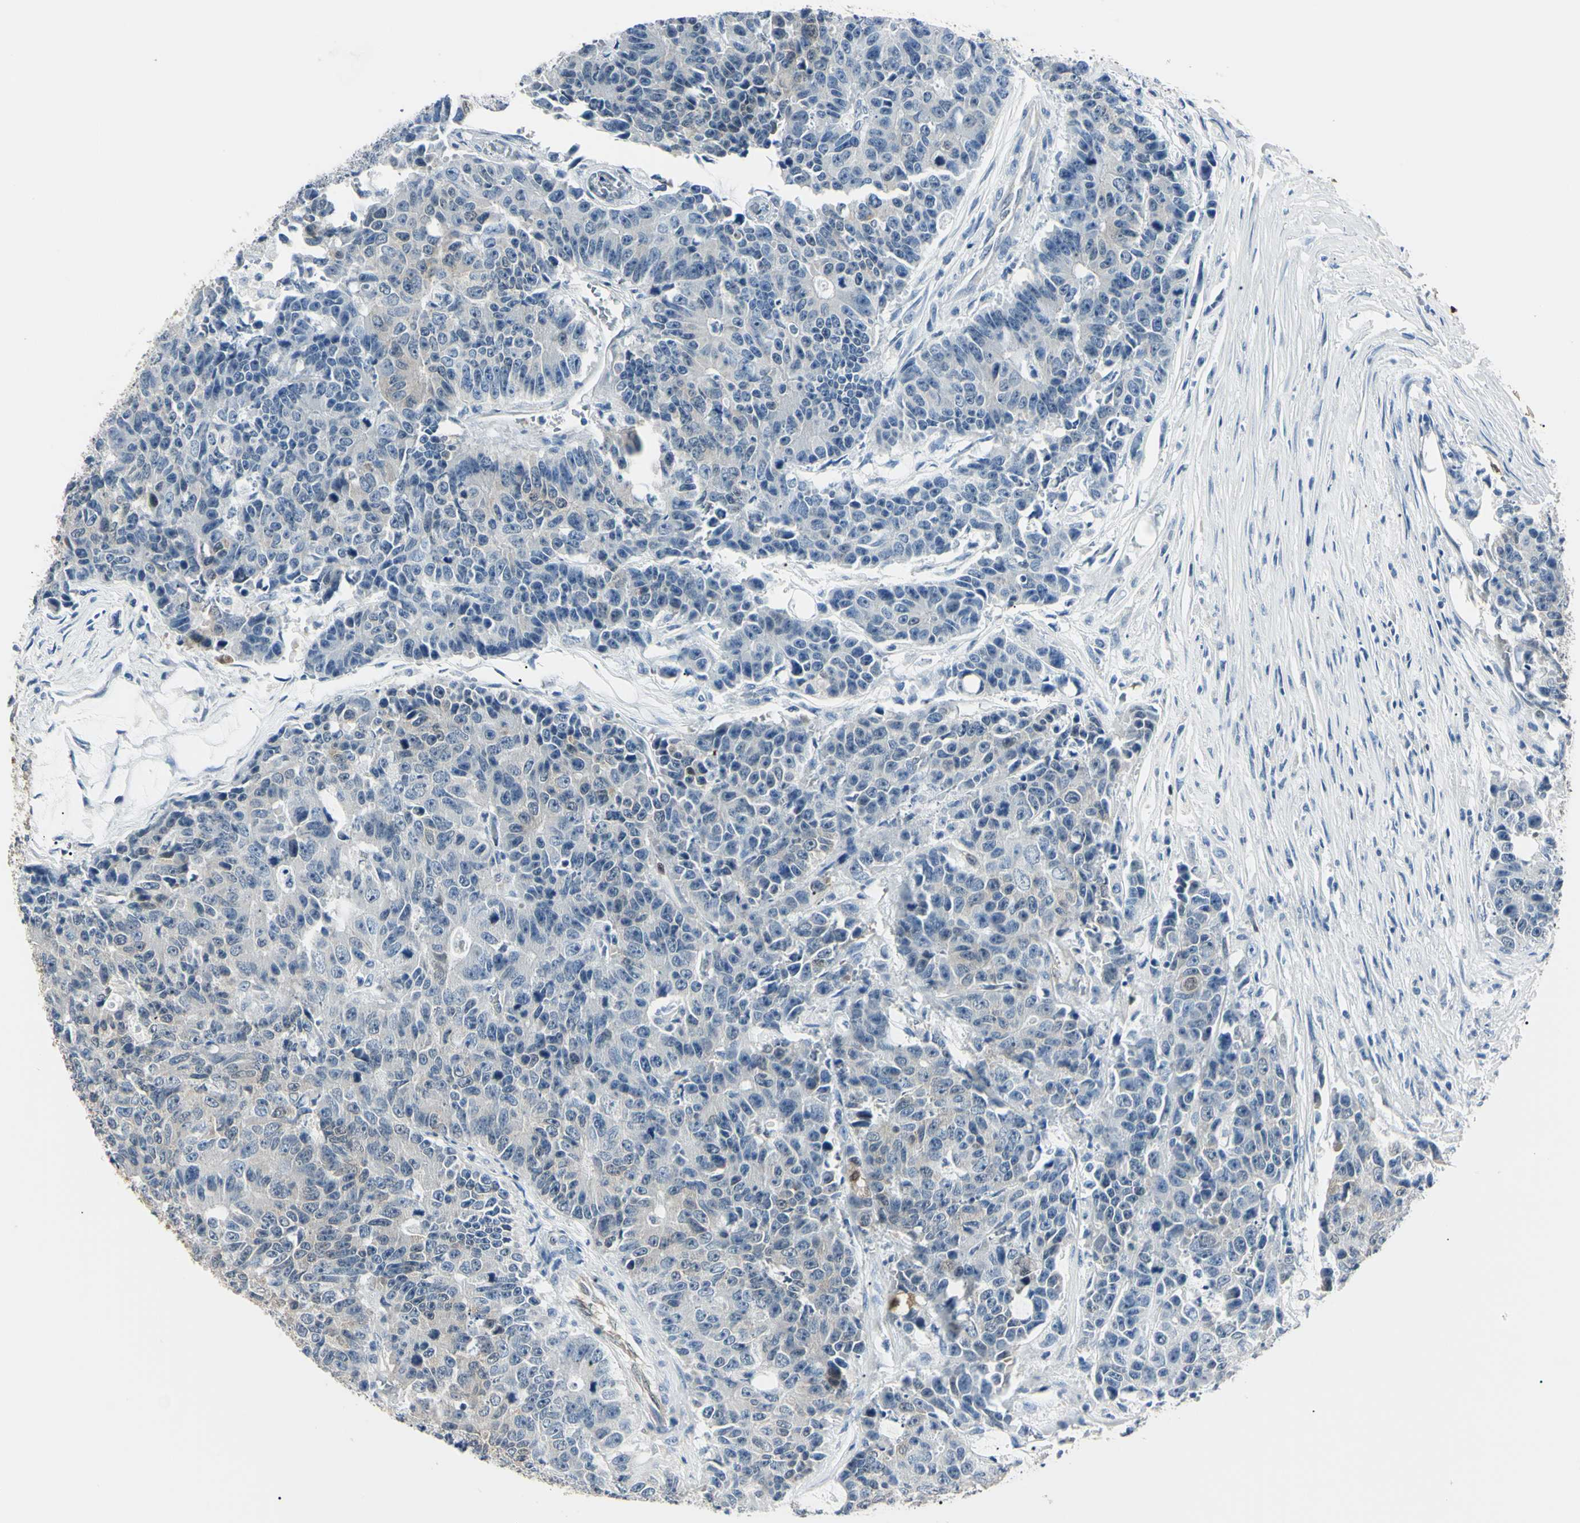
{"staining": {"intensity": "weak", "quantity": "<25%", "location": "cytoplasmic/membranous"}, "tissue": "colorectal cancer", "cell_type": "Tumor cells", "image_type": "cancer", "snomed": [{"axis": "morphology", "description": "Adenocarcinoma, NOS"}, {"axis": "topography", "description": "Colon"}], "caption": "This is an immunohistochemistry (IHC) photomicrograph of human colorectal cancer (adenocarcinoma). There is no positivity in tumor cells.", "gene": "AKR1C3", "patient": {"sex": "female", "age": 86}}